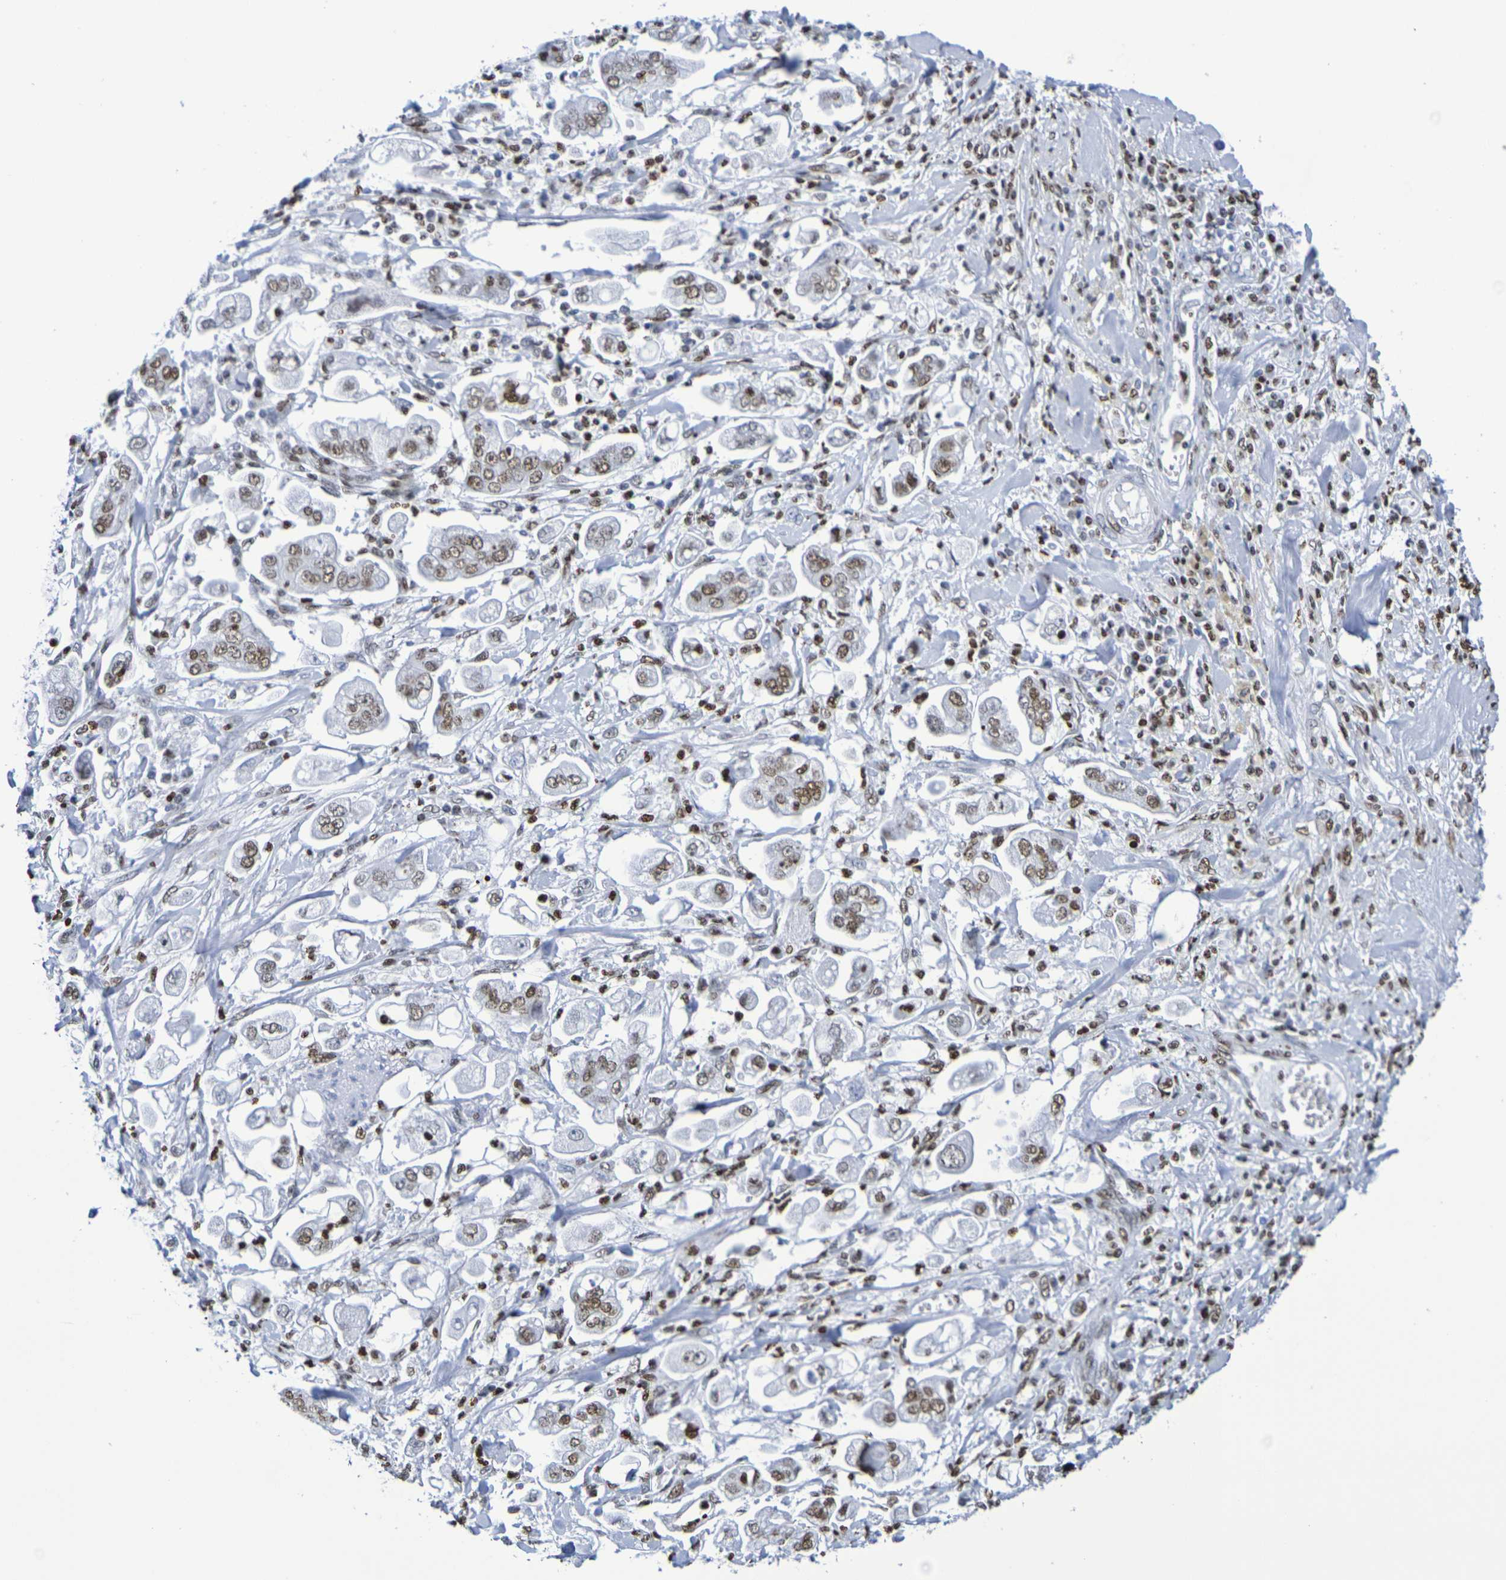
{"staining": {"intensity": "moderate", "quantity": ">75%", "location": "nuclear"}, "tissue": "stomach cancer", "cell_type": "Tumor cells", "image_type": "cancer", "snomed": [{"axis": "morphology", "description": "Adenocarcinoma, NOS"}, {"axis": "topography", "description": "Stomach"}], "caption": "Human adenocarcinoma (stomach) stained with a protein marker shows moderate staining in tumor cells.", "gene": "H1-5", "patient": {"sex": "male", "age": 62}}